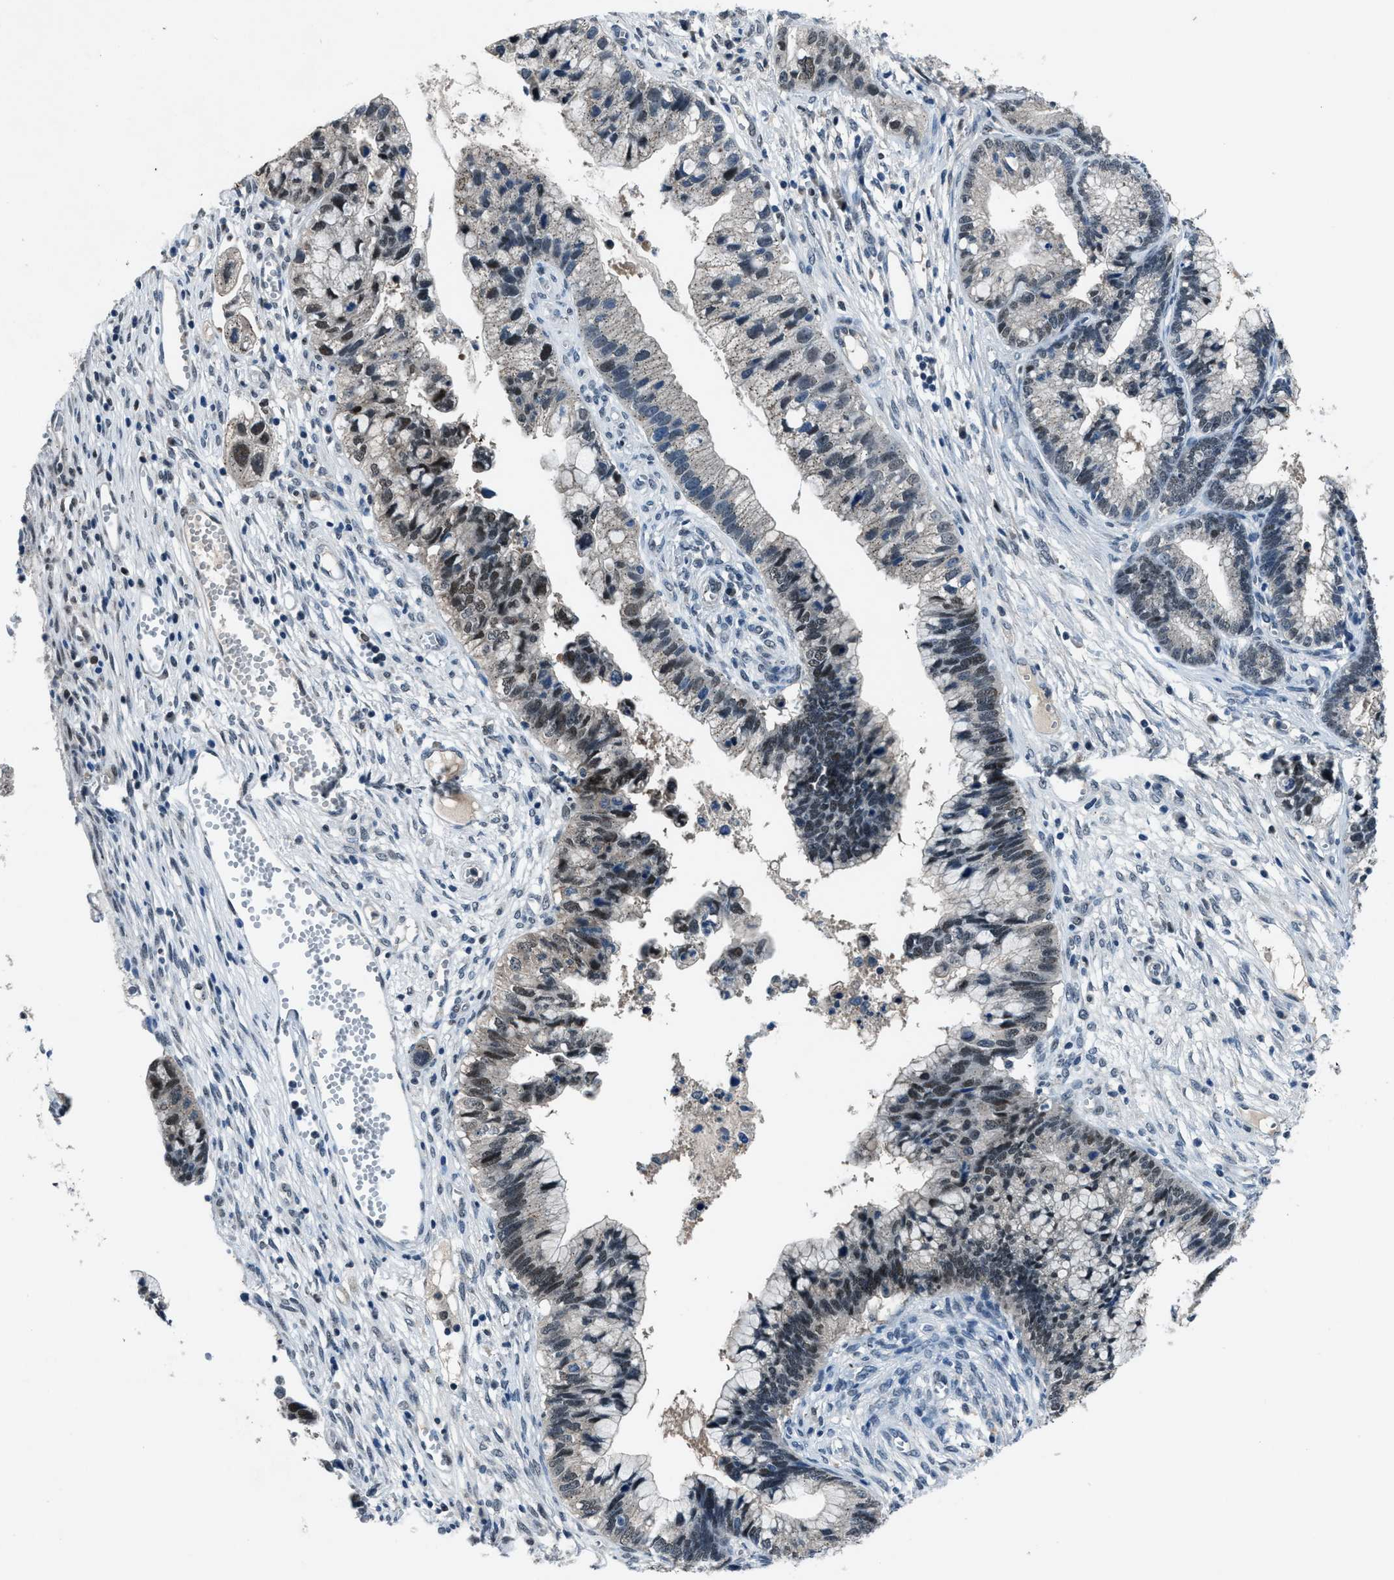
{"staining": {"intensity": "moderate", "quantity": "25%-75%", "location": "nuclear"}, "tissue": "cervical cancer", "cell_type": "Tumor cells", "image_type": "cancer", "snomed": [{"axis": "morphology", "description": "Adenocarcinoma, NOS"}, {"axis": "topography", "description": "Cervix"}], "caption": "Protein staining by immunohistochemistry (IHC) exhibits moderate nuclear positivity in approximately 25%-75% of tumor cells in cervical cancer.", "gene": "DUSP19", "patient": {"sex": "female", "age": 44}}